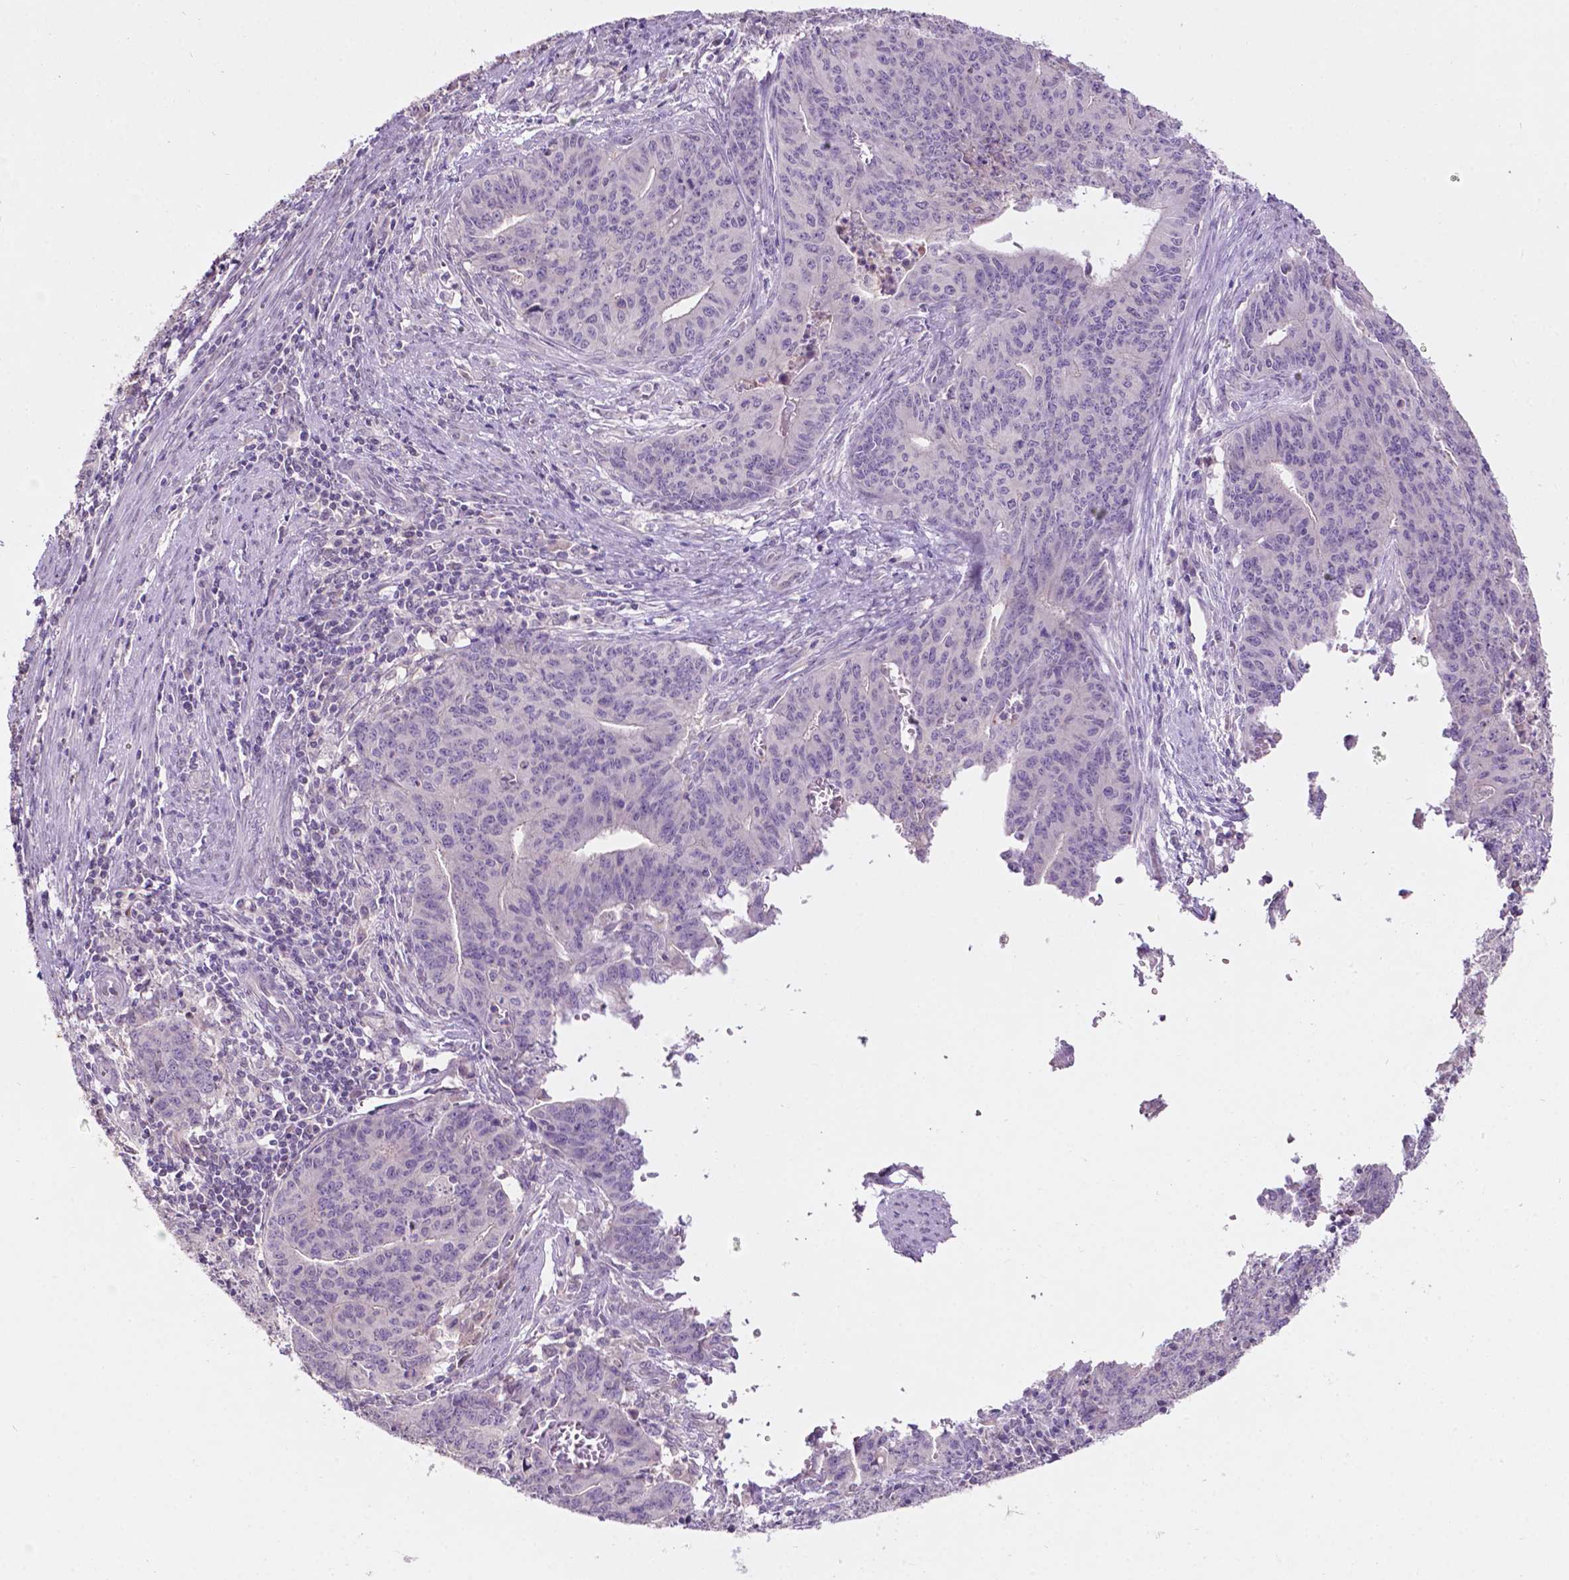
{"staining": {"intensity": "negative", "quantity": "none", "location": "none"}, "tissue": "endometrial cancer", "cell_type": "Tumor cells", "image_type": "cancer", "snomed": [{"axis": "morphology", "description": "Adenocarcinoma, NOS"}, {"axis": "topography", "description": "Endometrium"}], "caption": "Tumor cells show no significant positivity in endometrial cancer.", "gene": "TM6SF2", "patient": {"sex": "female", "age": 59}}